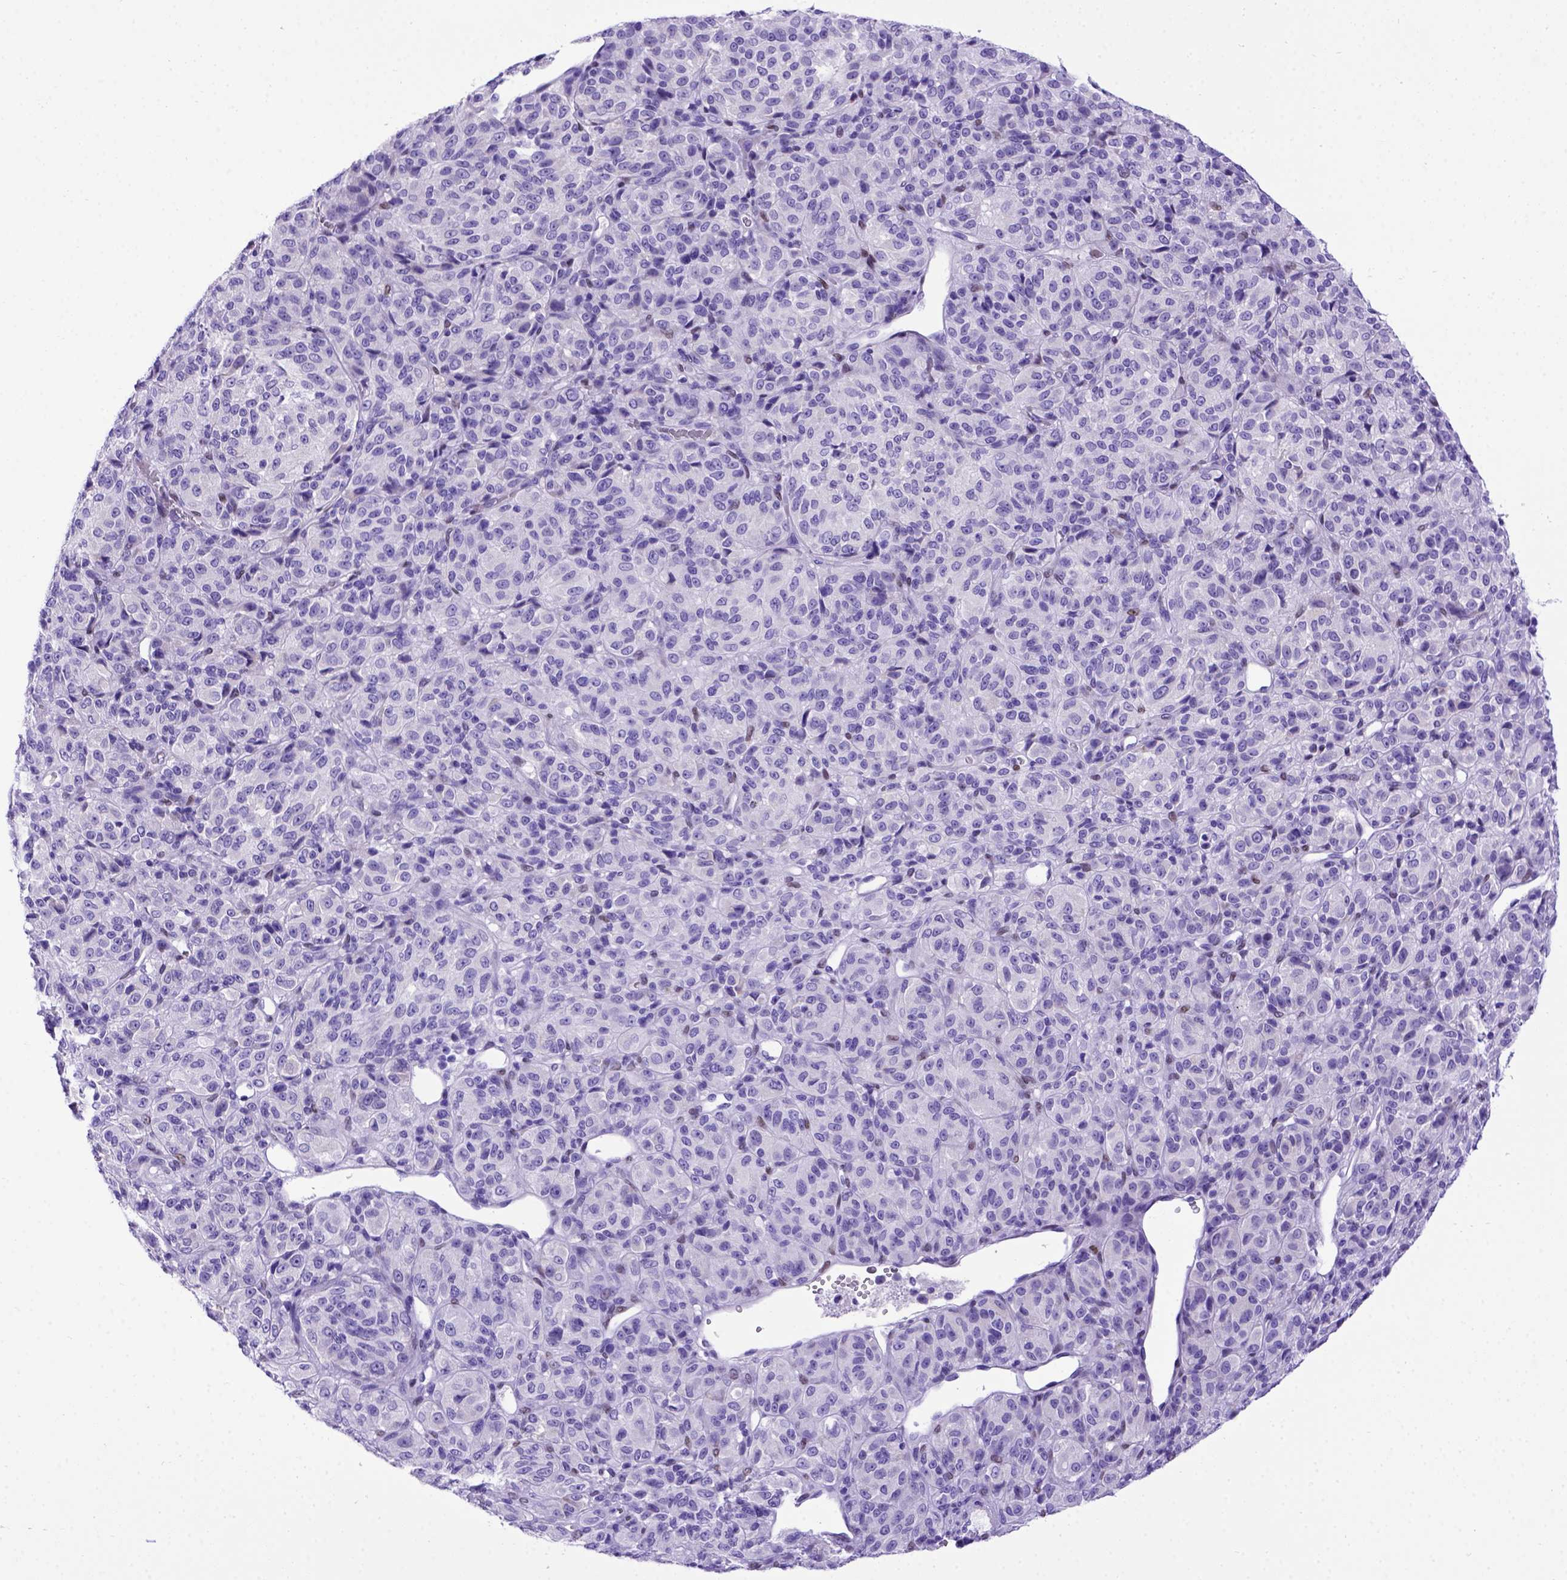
{"staining": {"intensity": "negative", "quantity": "none", "location": "none"}, "tissue": "melanoma", "cell_type": "Tumor cells", "image_type": "cancer", "snomed": [{"axis": "morphology", "description": "Malignant melanoma, Metastatic site"}, {"axis": "topography", "description": "Brain"}], "caption": "Immunohistochemistry histopathology image of human malignant melanoma (metastatic site) stained for a protein (brown), which shows no staining in tumor cells. The staining is performed using DAB (3,3'-diaminobenzidine) brown chromogen with nuclei counter-stained in using hematoxylin.", "gene": "MEOX2", "patient": {"sex": "female", "age": 56}}